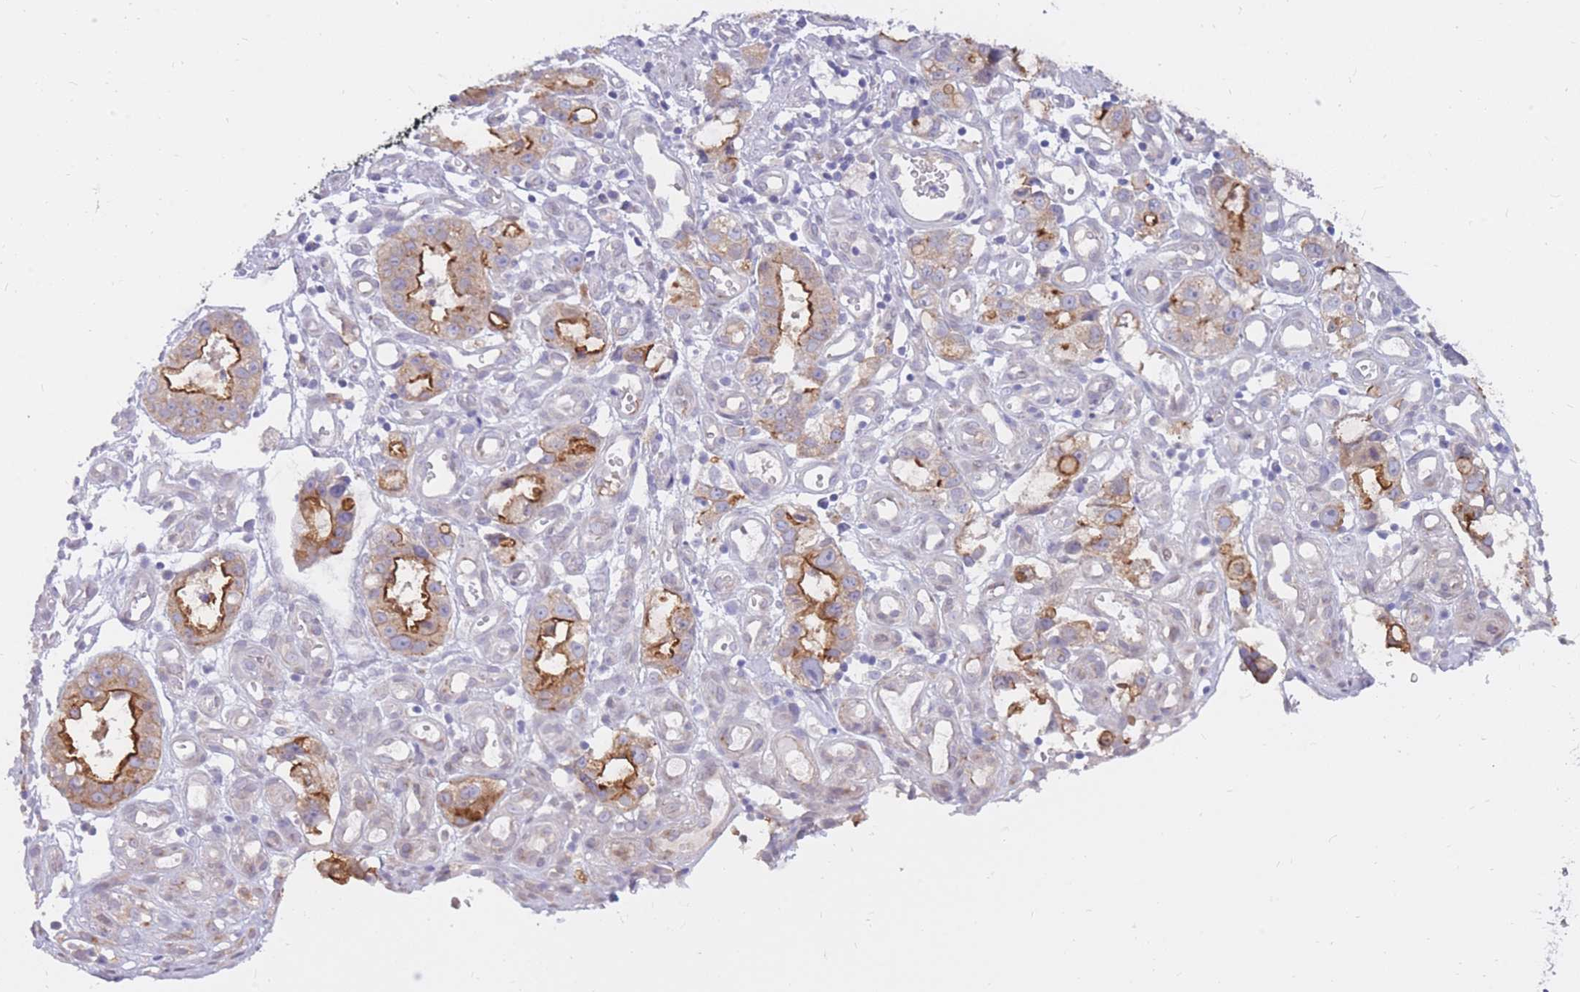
{"staining": {"intensity": "strong", "quantity": "25%-75%", "location": "cytoplasmic/membranous"}, "tissue": "stomach cancer", "cell_type": "Tumor cells", "image_type": "cancer", "snomed": [{"axis": "morphology", "description": "Adenocarcinoma, NOS"}, {"axis": "topography", "description": "Stomach"}], "caption": "IHC of human stomach adenocarcinoma demonstrates high levels of strong cytoplasmic/membranous positivity in approximately 25%-75% of tumor cells.", "gene": "HOOK2", "patient": {"sex": "male", "age": 55}}